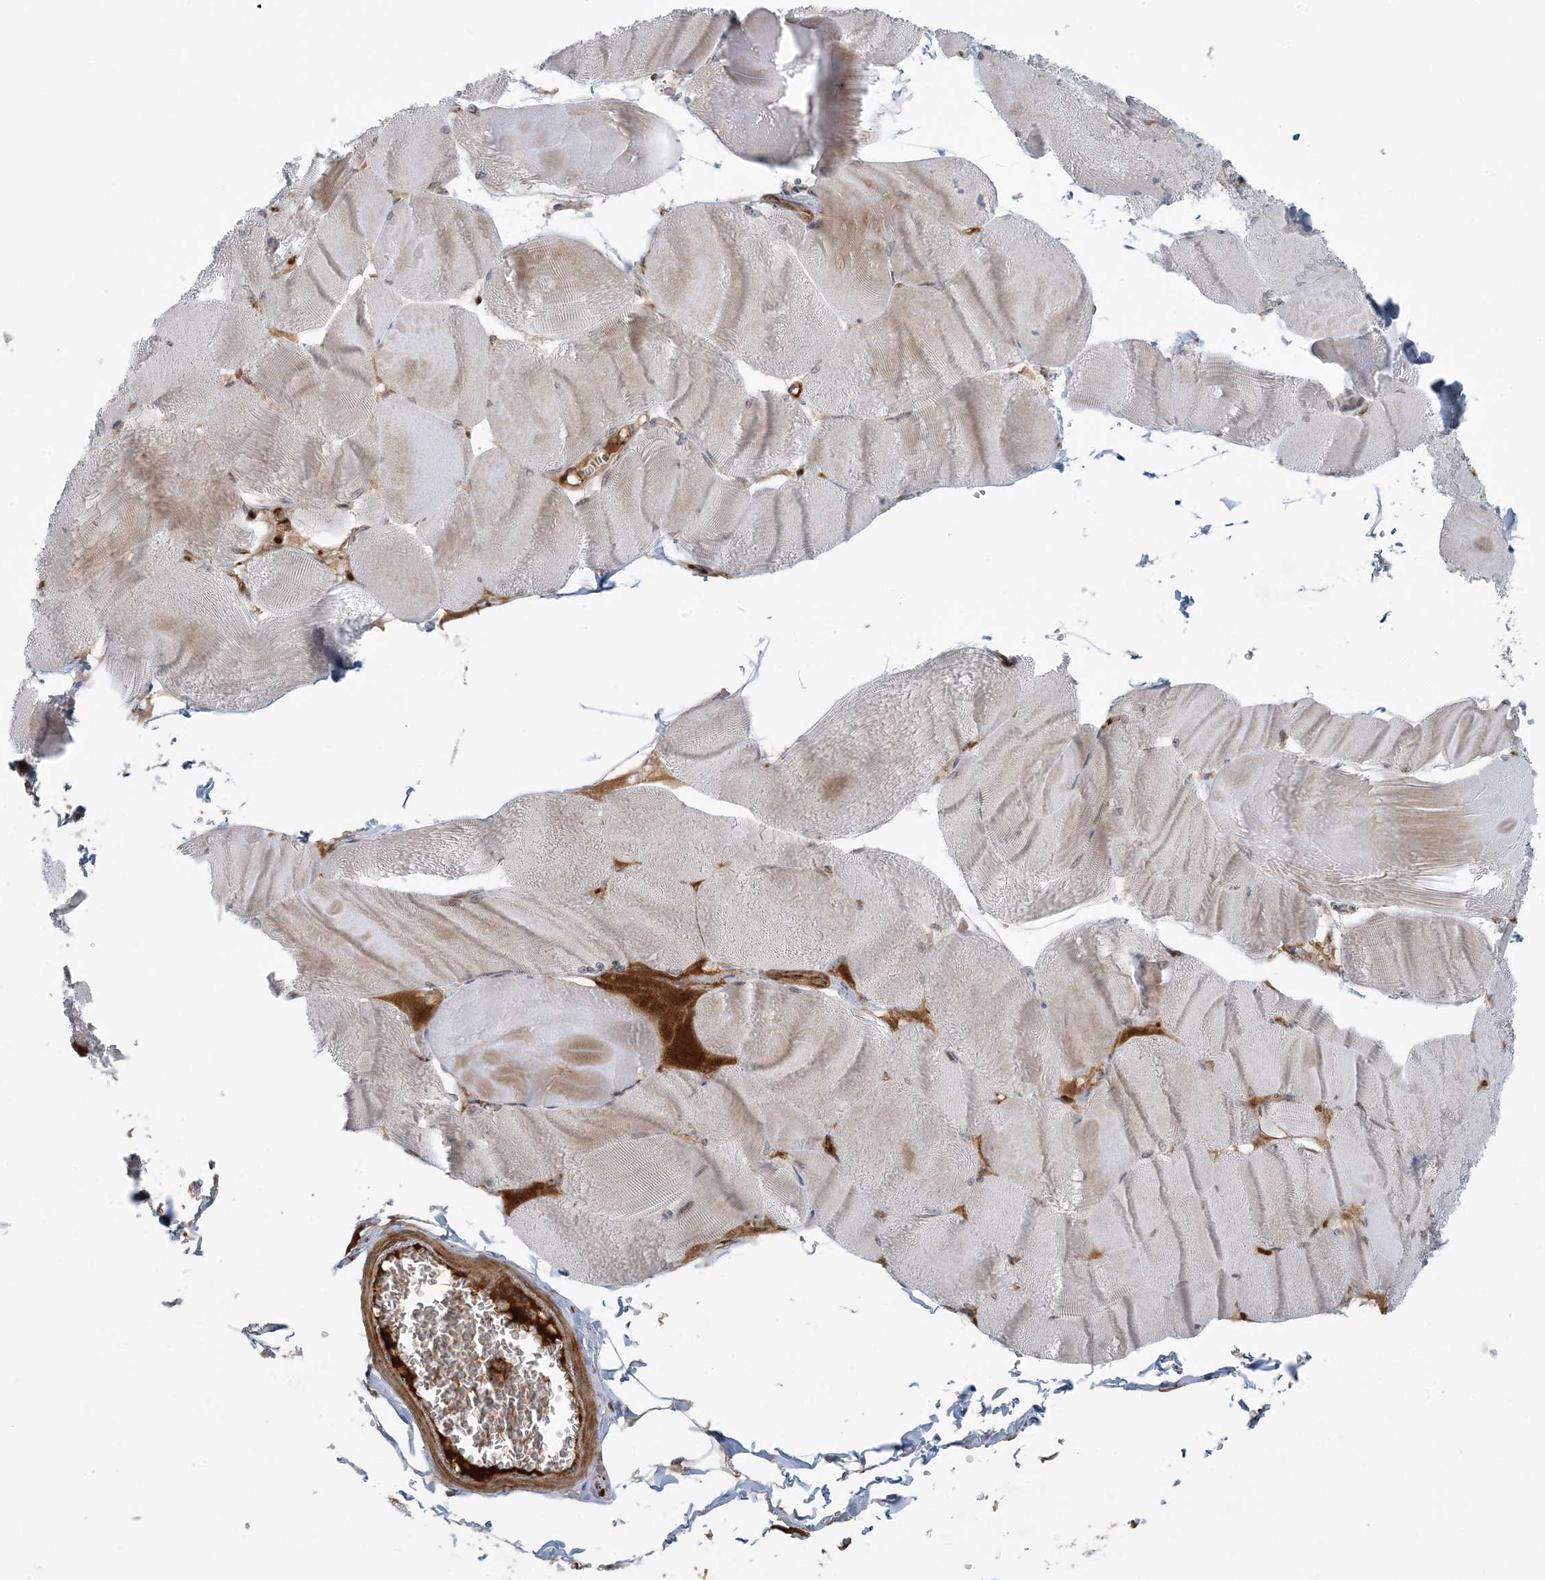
{"staining": {"intensity": "moderate", "quantity": "<25%", "location": "cytoplasmic/membranous"}, "tissue": "skeletal muscle", "cell_type": "Myocytes", "image_type": "normal", "snomed": [{"axis": "morphology", "description": "Normal tissue, NOS"}, {"axis": "morphology", "description": "Basal cell carcinoma"}, {"axis": "topography", "description": "Skeletal muscle"}], "caption": "DAB (3,3'-diaminobenzidine) immunohistochemical staining of benign human skeletal muscle demonstrates moderate cytoplasmic/membranous protein positivity in about <25% of myocytes.", "gene": "PIK3R4", "patient": {"sex": "female", "age": 64}}